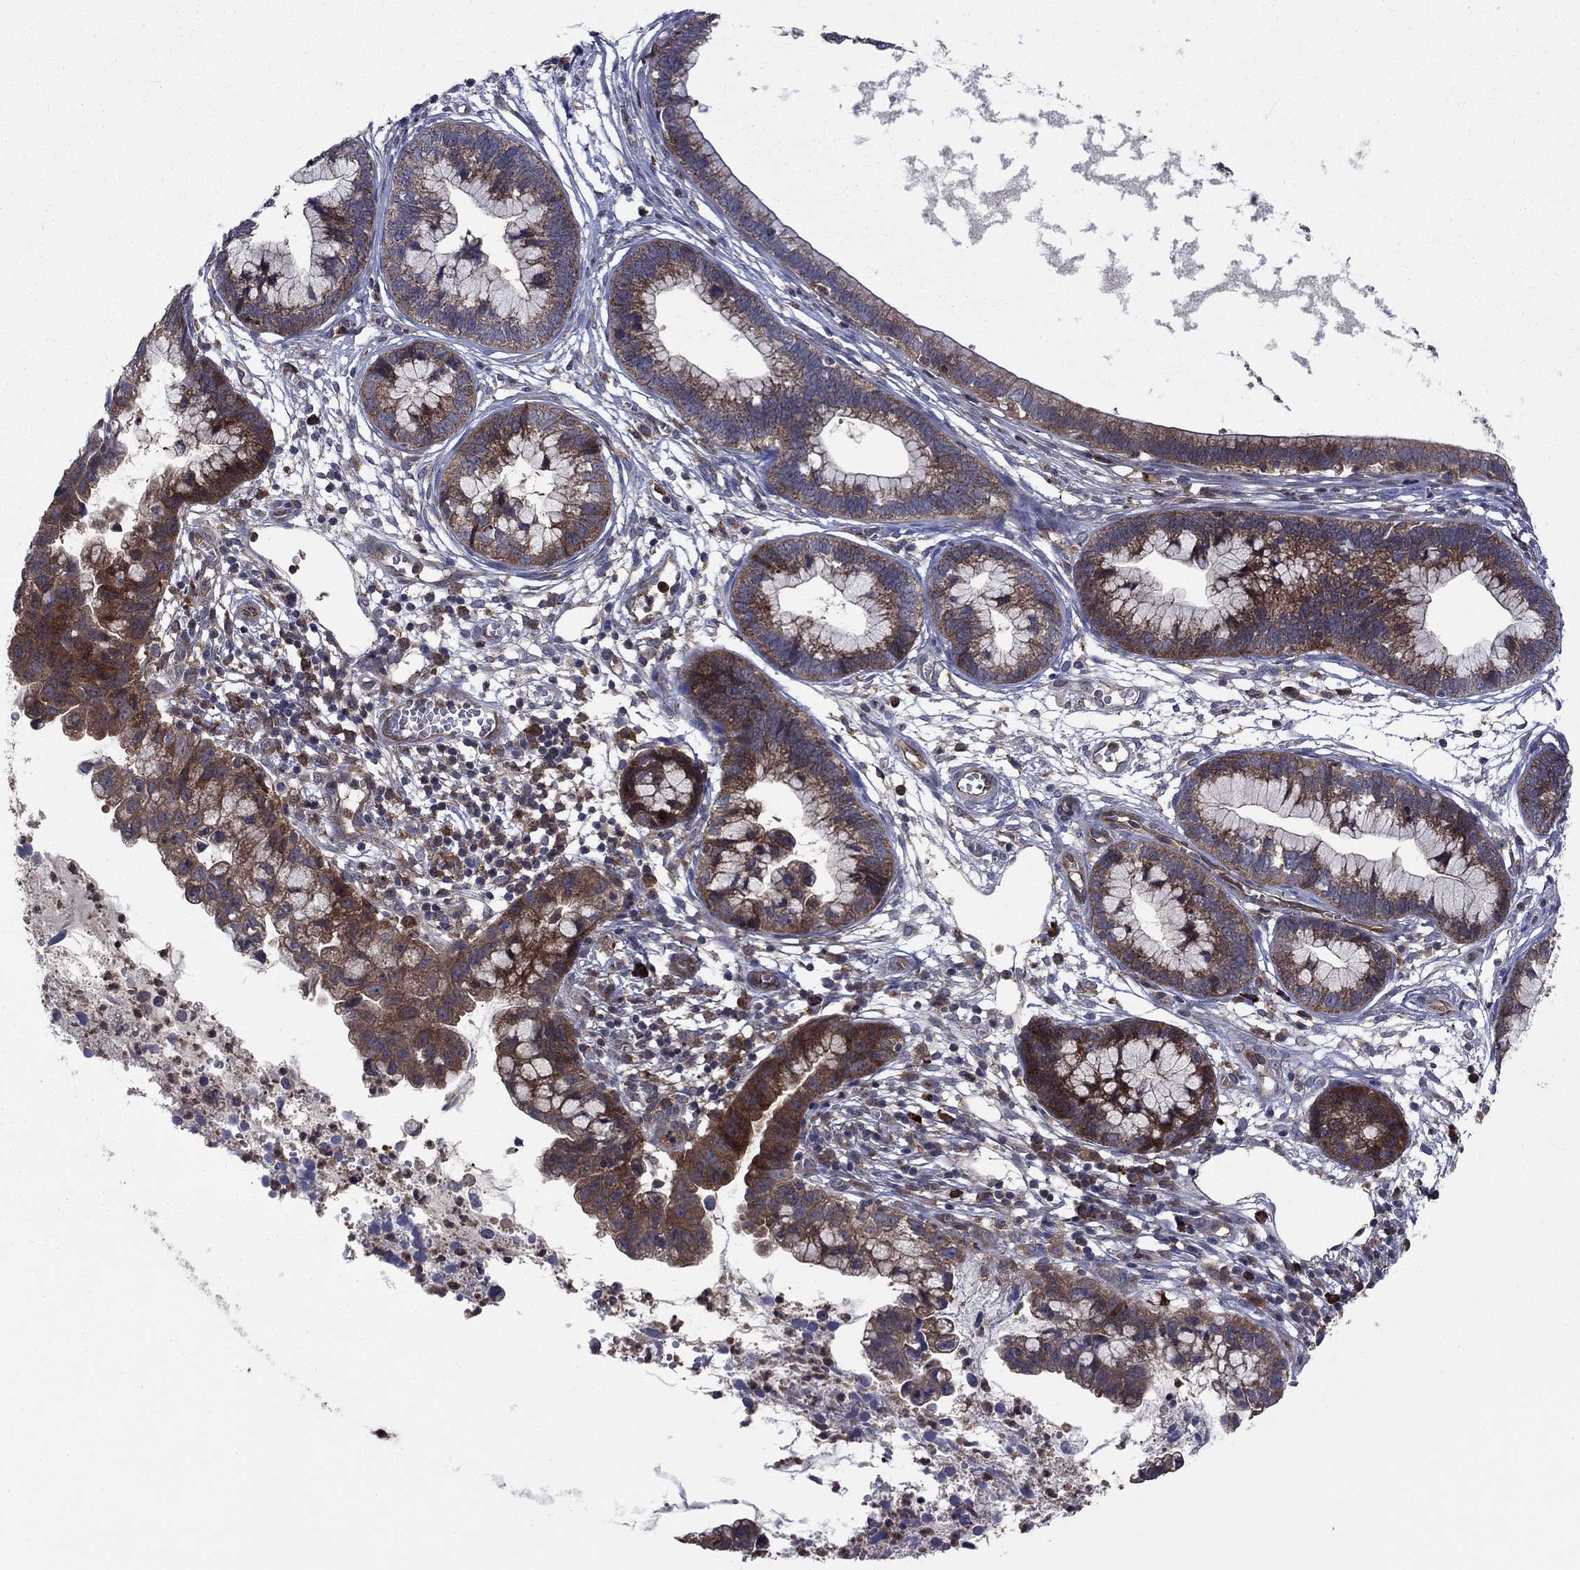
{"staining": {"intensity": "strong", "quantity": "25%-75%", "location": "cytoplasmic/membranous"}, "tissue": "cervical cancer", "cell_type": "Tumor cells", "image_type": "cancer", "snomed": [{"axis": "morphology", "description": "Adenocarcinoma, NOS"}, {"axis": "topography", "description": "Cervix"}], "caption": "High-power microscopy captured an immunohistochemistry micrograph of adenocarcinoma (cervical), revealing strong cytoplasmic/membranous expression in about 25%-75% of tumor cells.", "gene": "MEA1", "patient": {"sex": "female", "age": 44}}